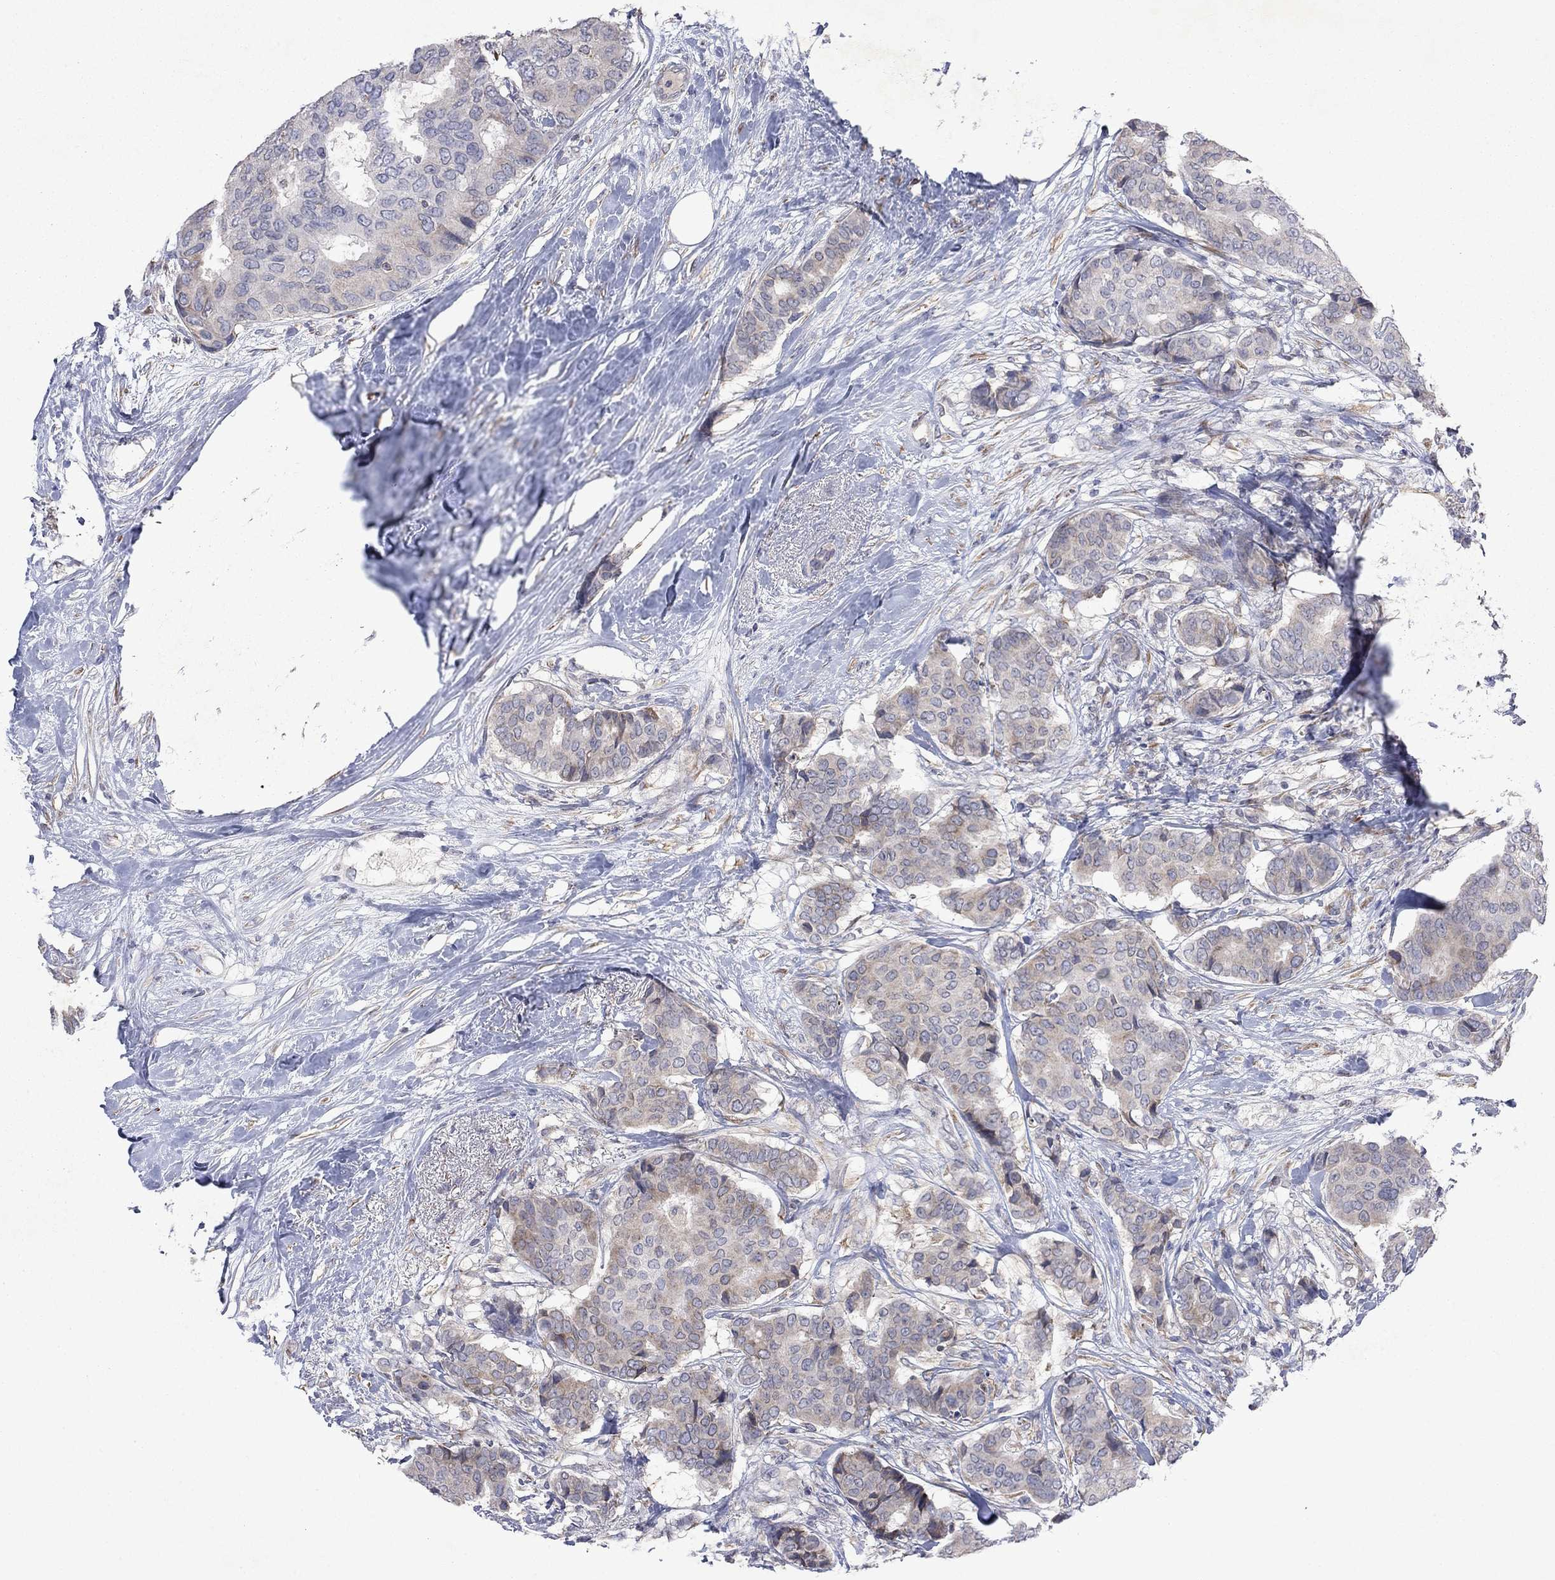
{"staining": {"intensity": "weak", "quantity": "25%-75%", "location": "cytoplasmic/membranous"}, "tissue": "breast cancer", "cell_type": "Tumor cells", "image_type": "cancer", "snomed": [{"axis": "morphology", "description": "Duct carcinoma"}, {"axis": "topography", "description": "Breast"}], "caption": "Immunohistochemistry of breast intraductal carcinoma exhibits low levels of weak cytoplasmic/membranous staining in approximately 25%-75% of tumor cells.", "gene": "TMEM97", "patient": {"sex": "female", "age": 75}}